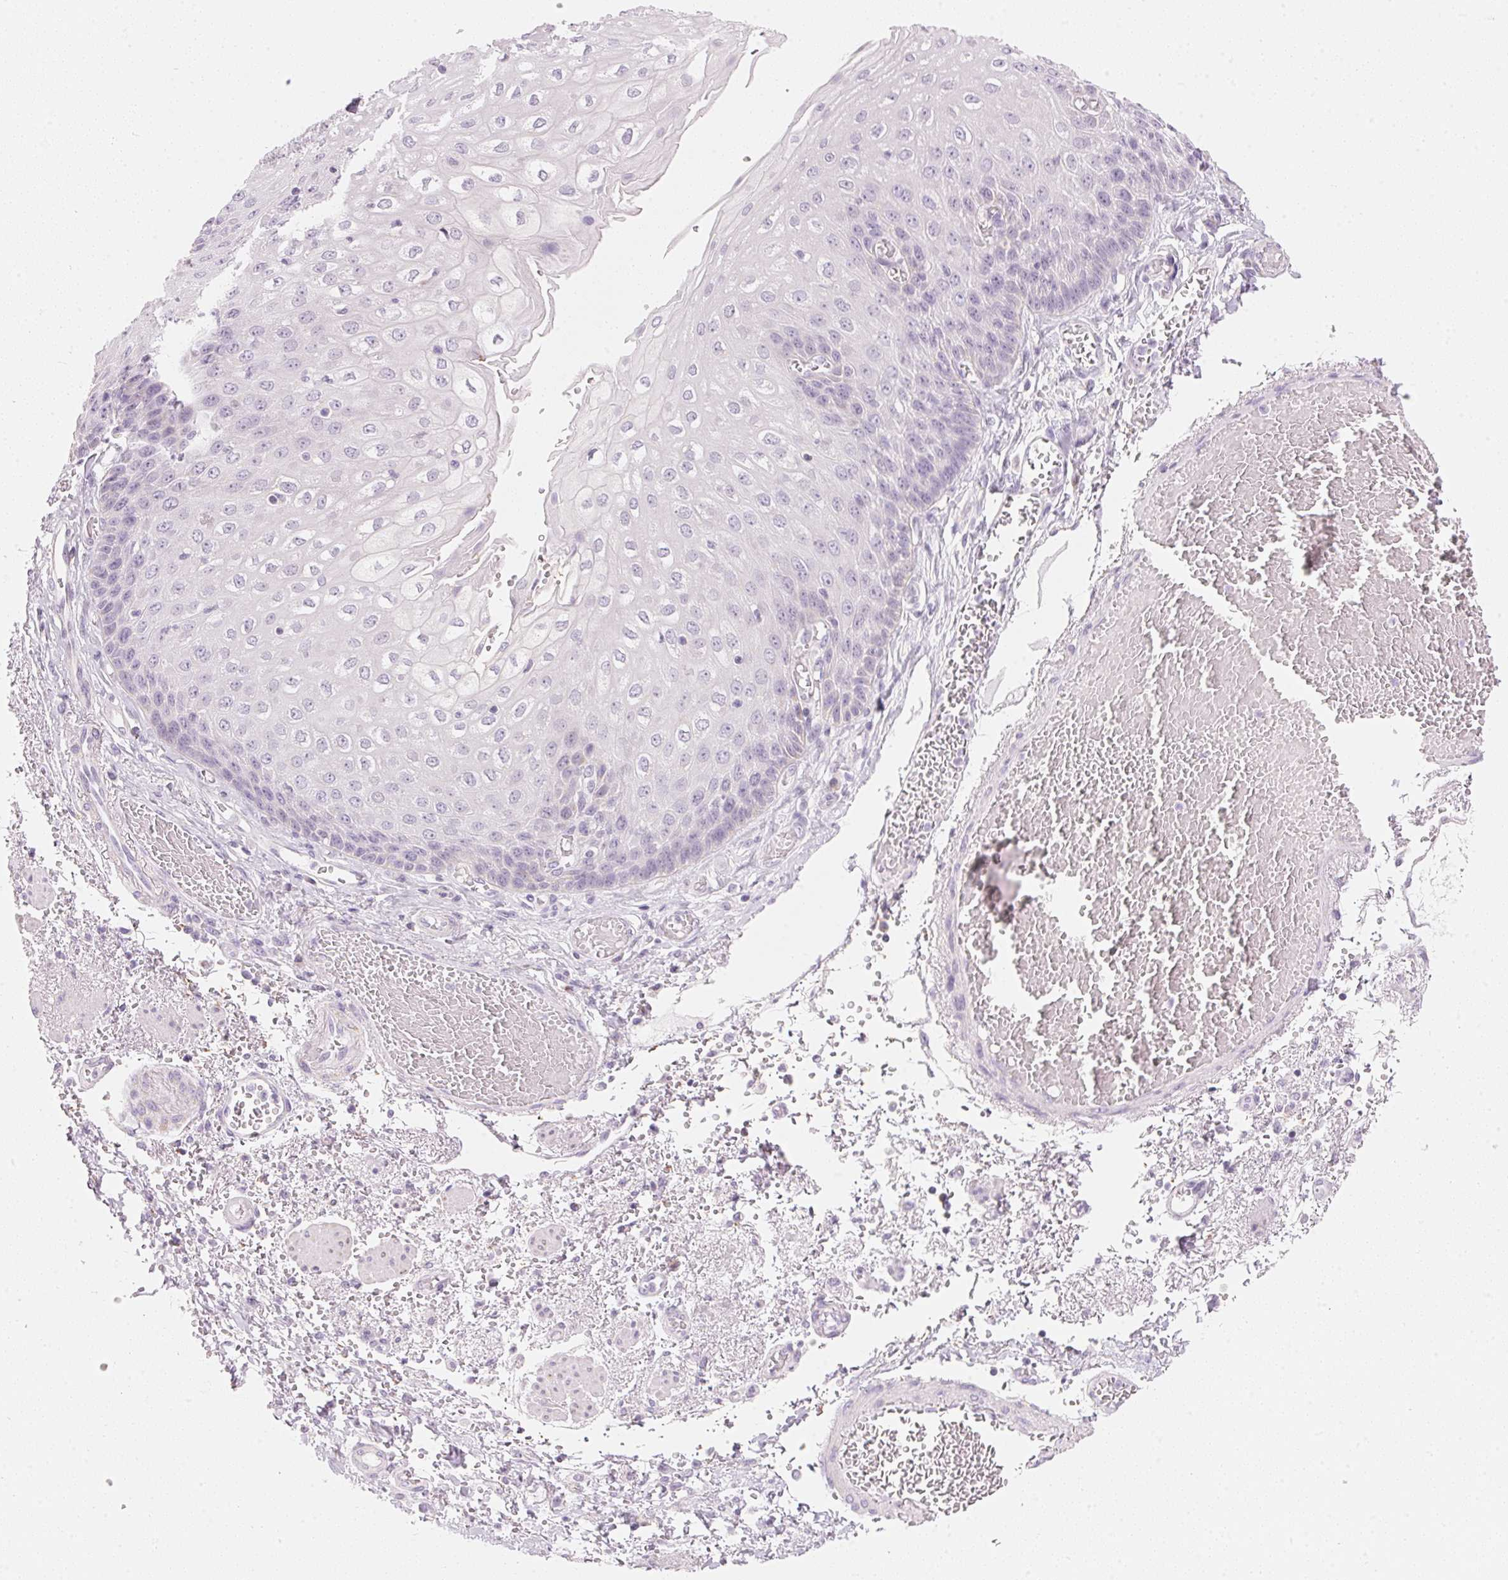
{"staining": {"intensity": "negative", "quantity": "none", "location": "none"}, "tissue": "esophagus", "cell_type": "Squamous epithelial cells", "image_type": "normal", "snomed": [{"axis": "morphology", "description": "Normal tissue, NOS"}, {"axis": "morphology", "description": "Adenocarcinoma, NOS"}, {"axis": "topography", "description": "Esophagus"}], "caption": "DAB (3,3'-diaminobenzidine) immunohistochemical staining of benign esophagus reveals no significant expression in squamous epithelial cells.", "gene": "HOXB13", "patient": {"sex": "male", "age": 81}}